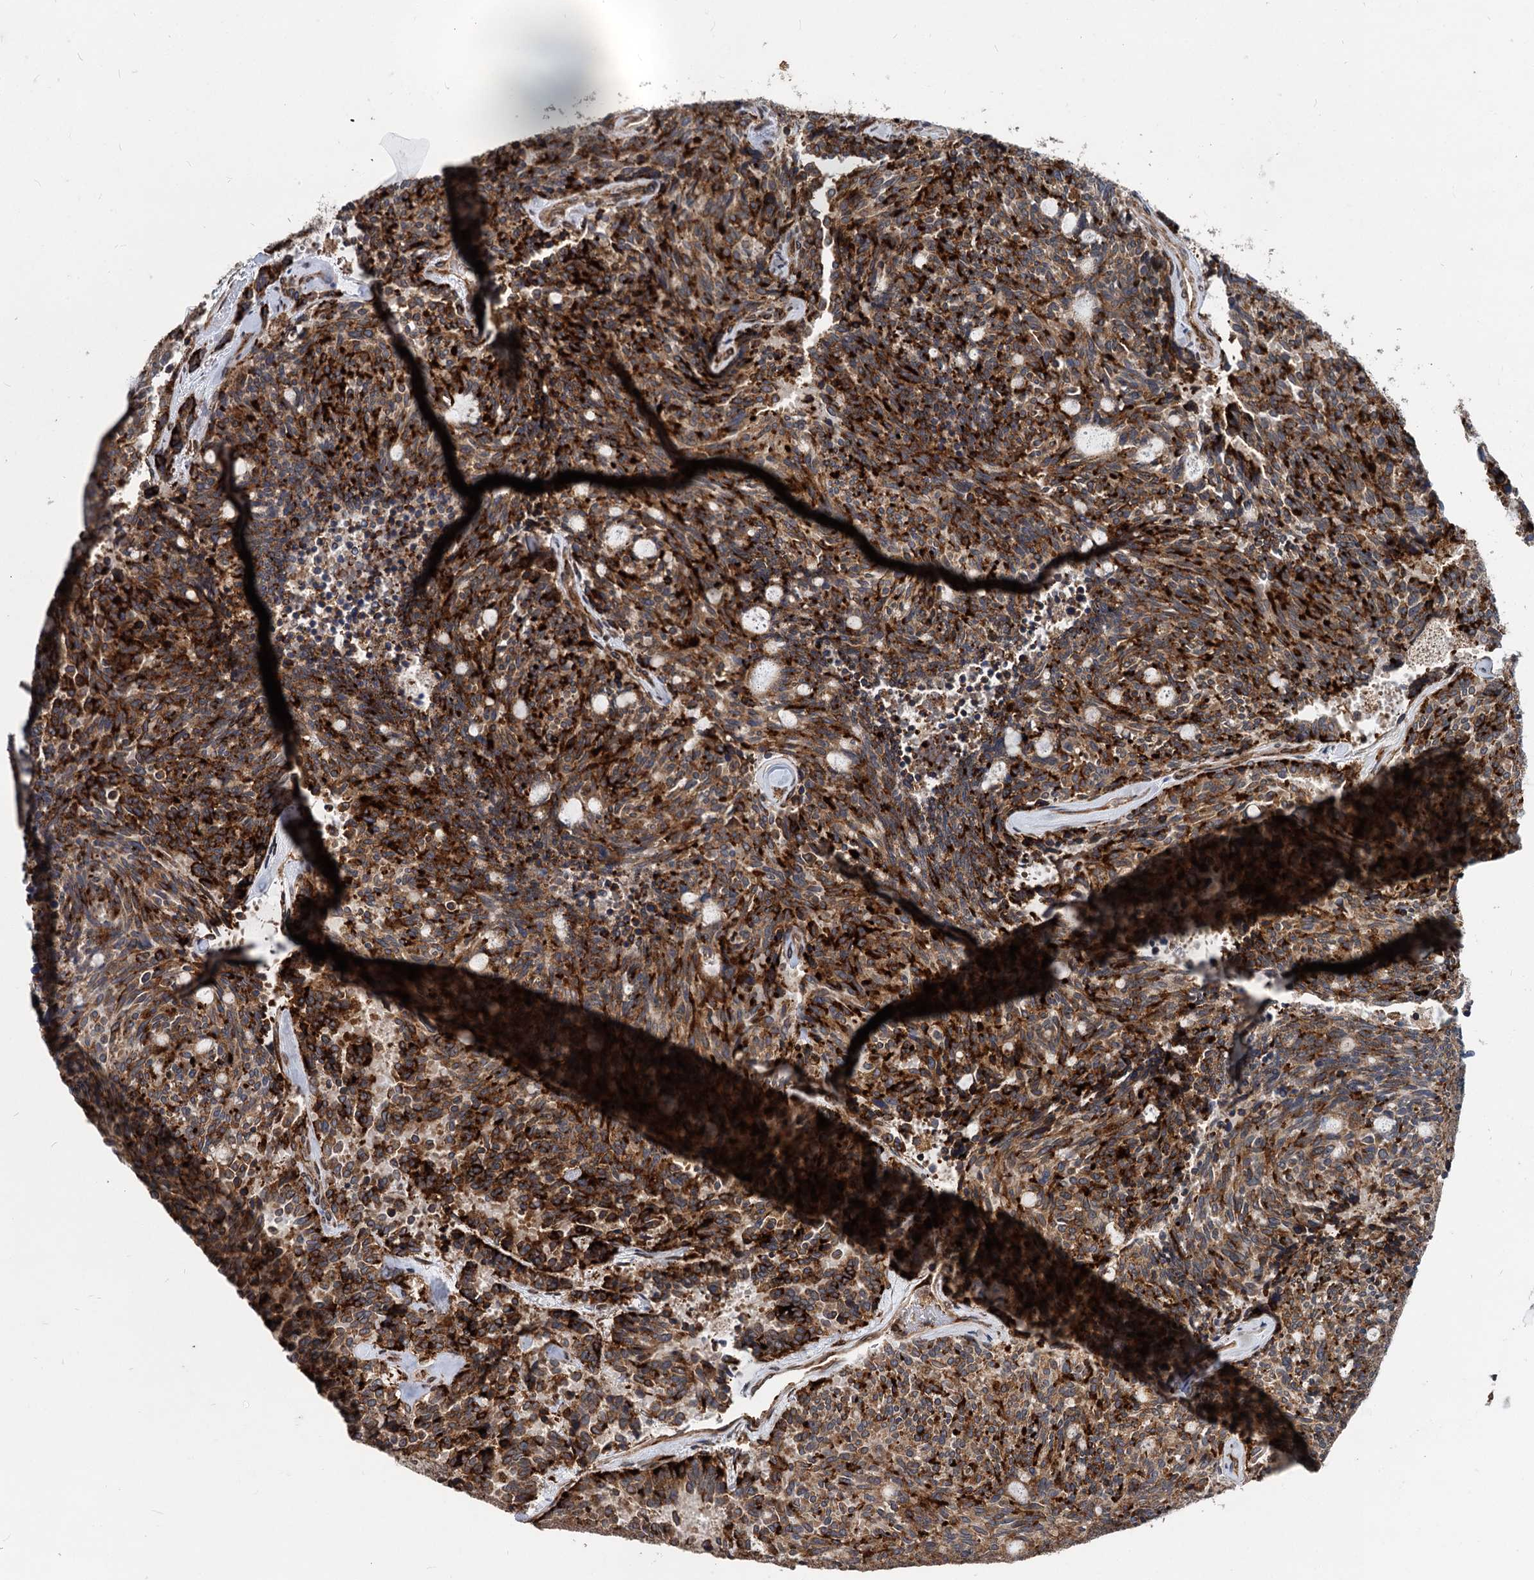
{"staining": {"intensity": "strong", "quantity": ">75%", "location": "cytoplasmic/membranous"}, "tissue": "carcinoid", "cell_type": "Tumor cells", "image_type": "cancer", "snomed": [{"axis": "morphology", "description": "Carcinoid, malignant, NOS"}, {"axis": "topography", "description": "Pancreas"}], "caption": "IHC of human carcinoid displays high levels of strong cytoplasmic/membranous expression in approximately >75% of tumor cells.", "gene": "STIM1", "patient": {"sex": "female", "age": 54}}